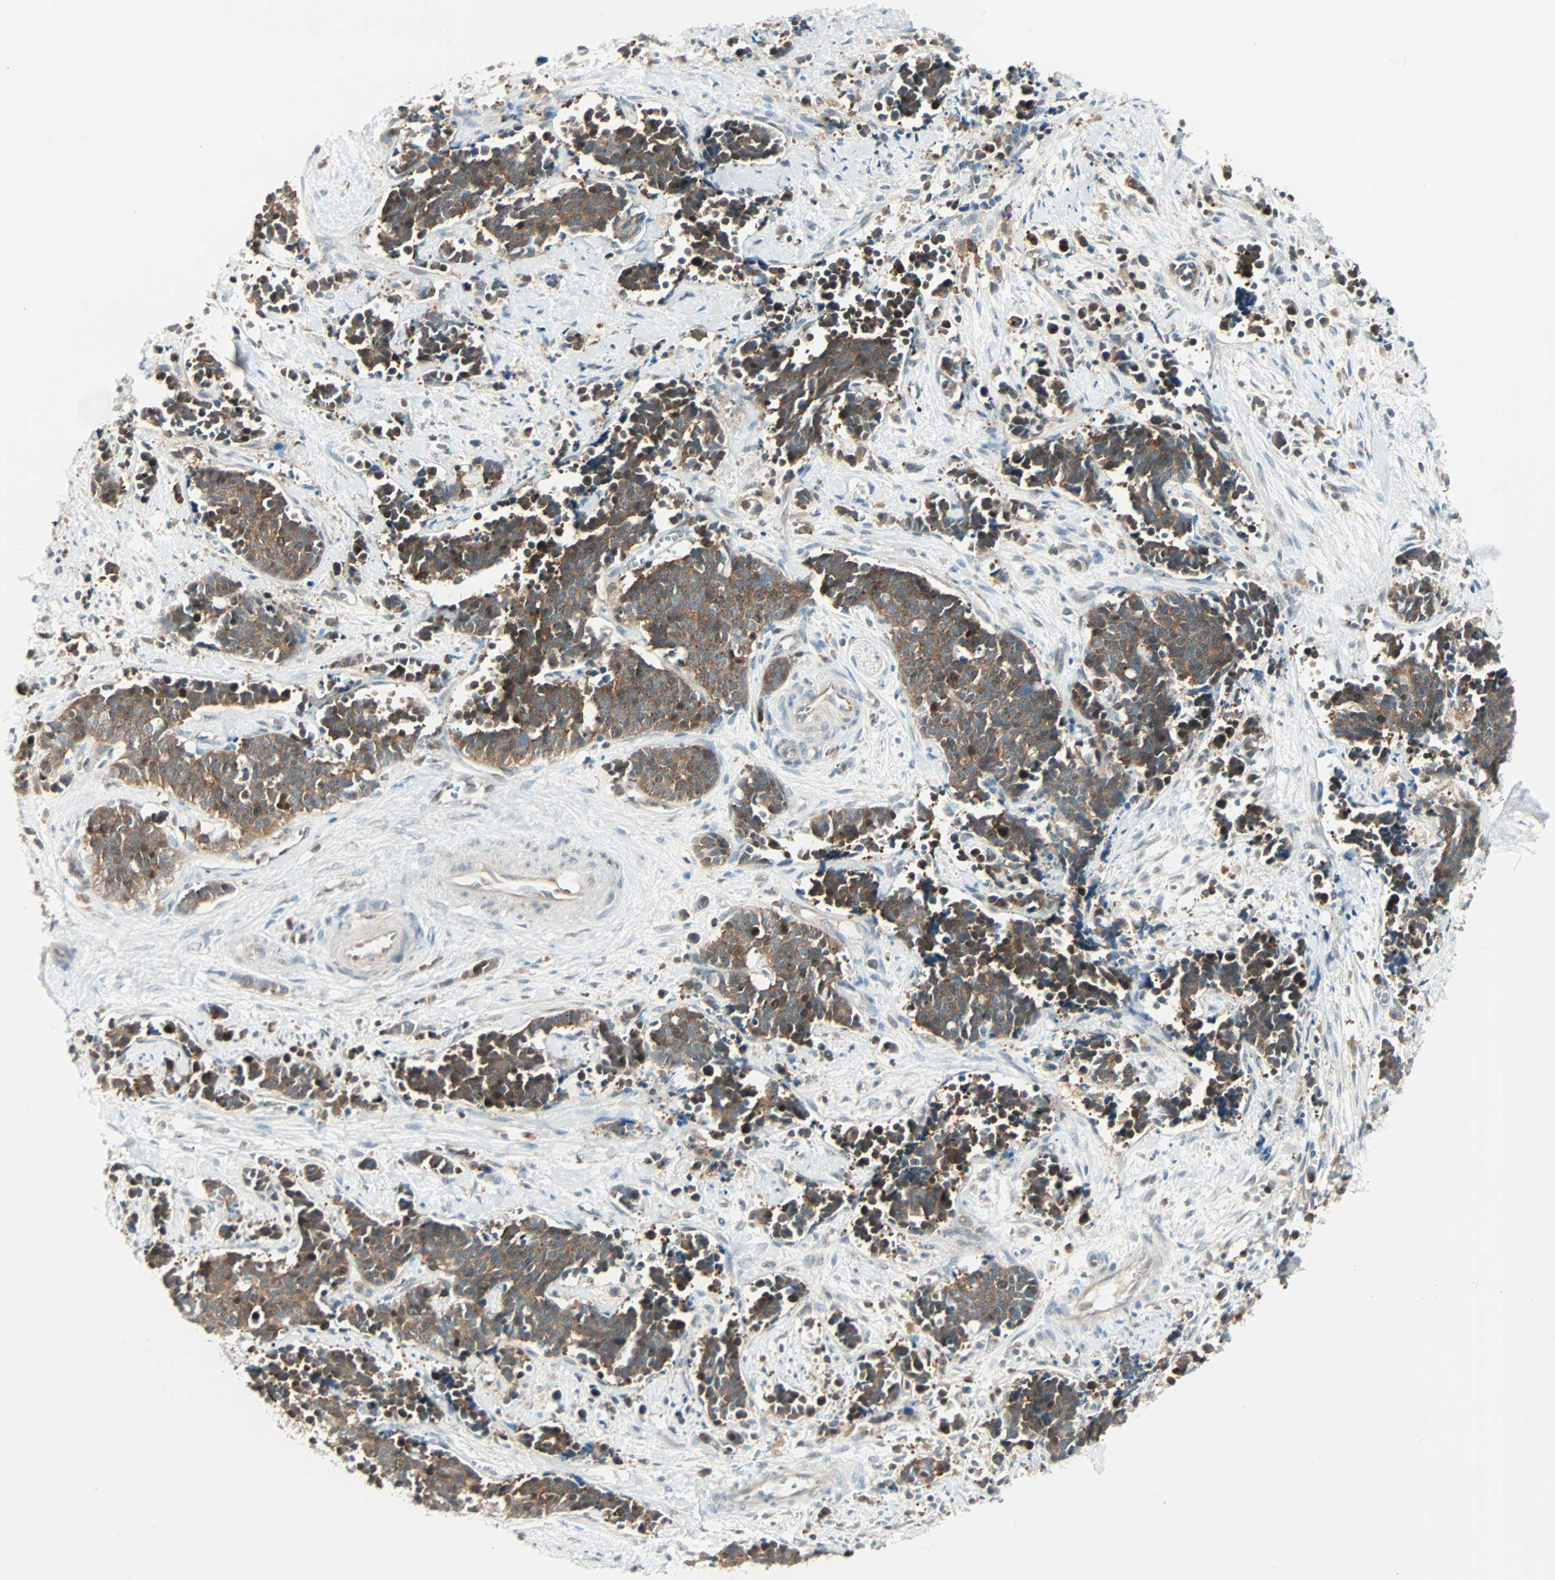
{"staining": {"intensity": "moderate", "quantity": ">75%", "location": "cytoplasmic/membranous"}, "tissue": "cervical cancer", "cell_type": "Tumor cells", "image_type": "cancer", "snomed": [{"axis": "morphology", "description": "Squamous cell carcinoma, NOS"}, {"axis": "topography", "description": "Cervix"}], "caption": "An IHC micrograph of neoplastic tissue is shown. Protein staining in brown labels moderate cytoplasmic/membranous positivity in cervical squamous cell carcinoma within tumor cells.", "gene": "SMIM8", "patient": {"sex": "female", "age": 35}}